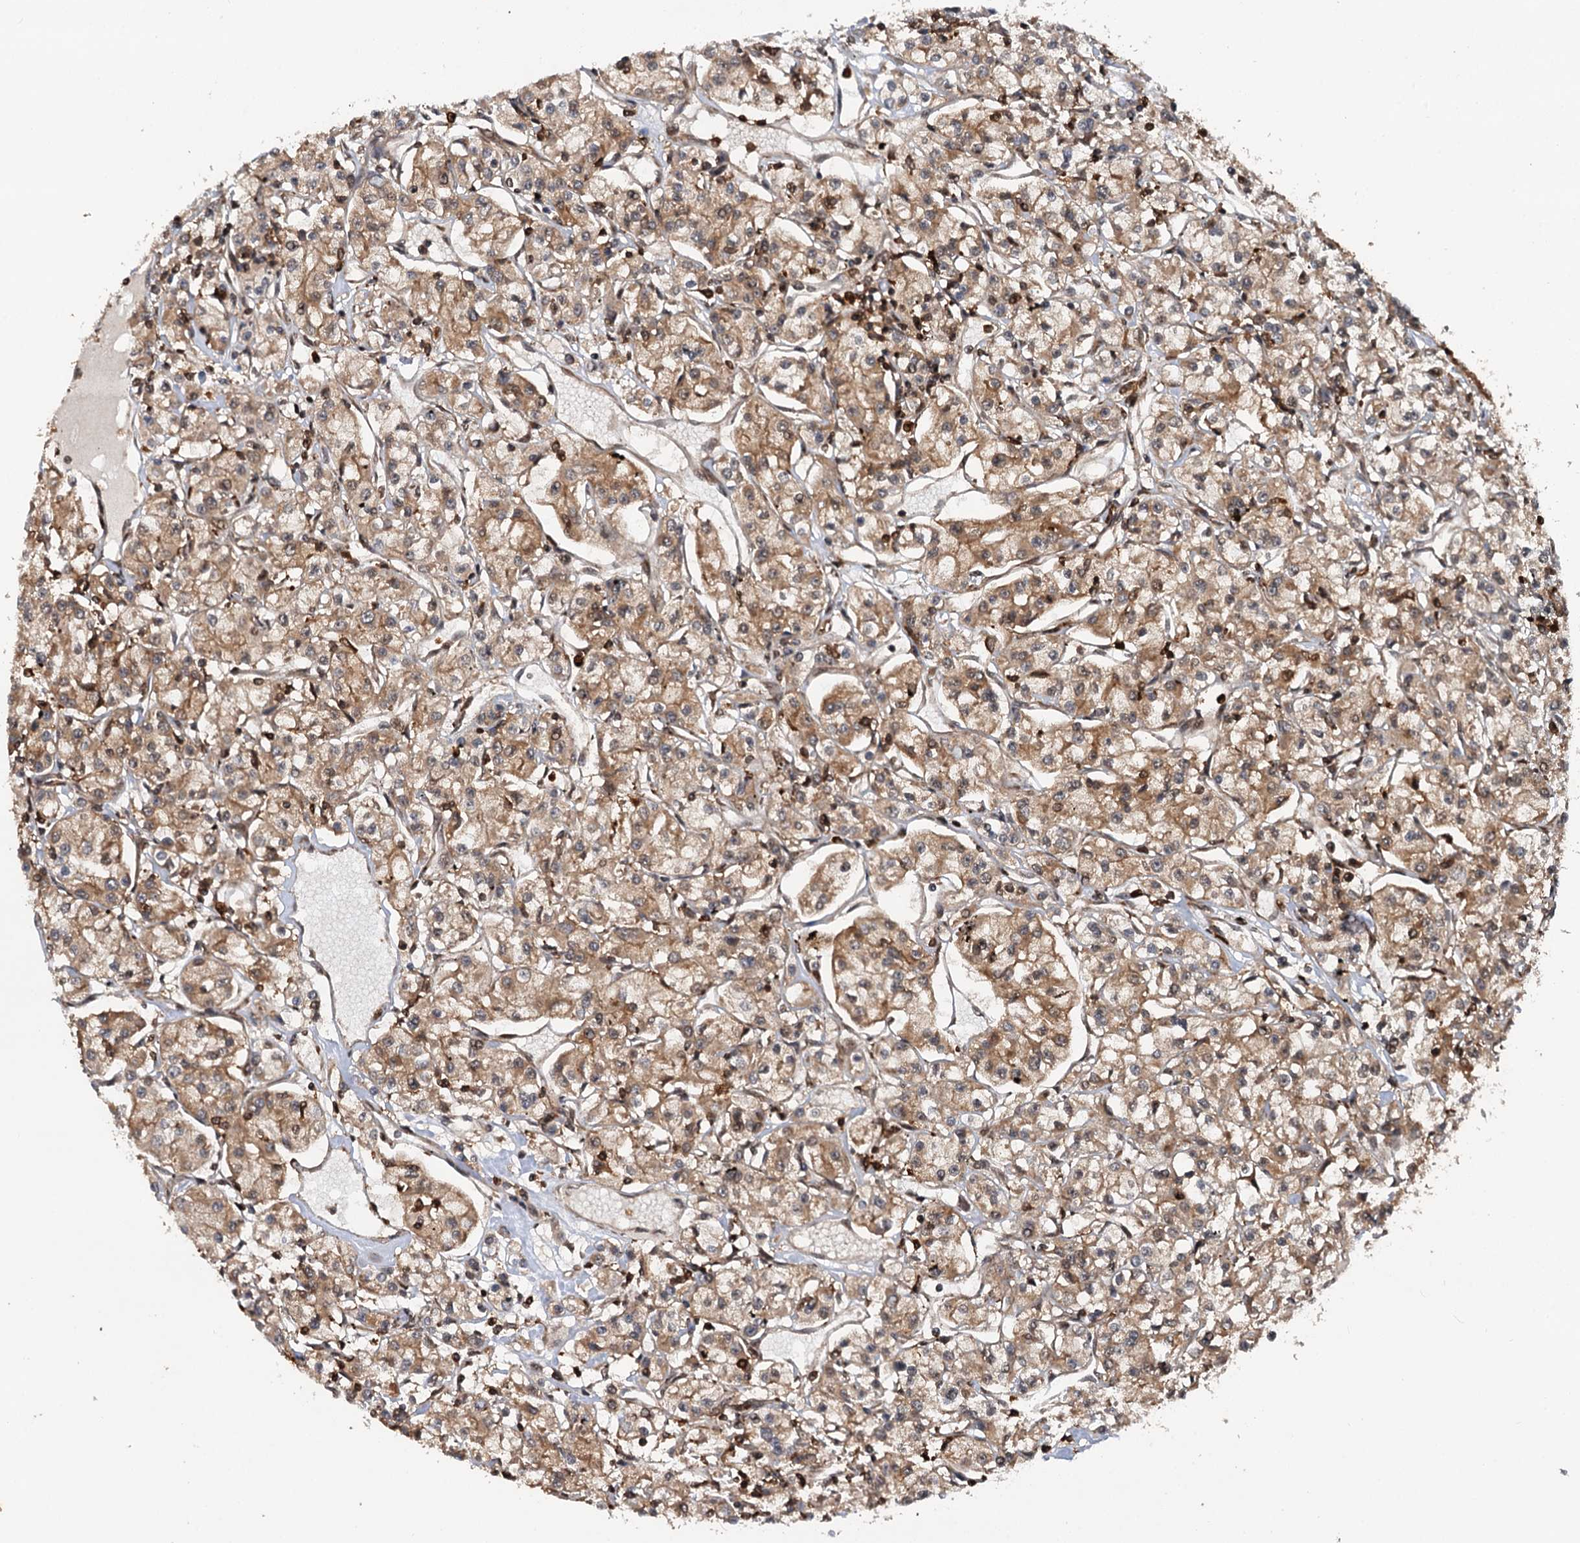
{"staining": {"intensity": "moderate", "quantity": ">75%", "location": "cytoplasmic/membranous"}, "tissue": "renal cancer", "cell_type": "Tumor cells", "image_type": "cancer", "snomed": [{"axis": "morphology", "description": "Adenocarcinoma, NOS"}, {"axis": "topography", "description": "Kidney"}], "caption": "Immunohistochemical staining of human renal adenocarcinoma shows medium levels of moderate cytoplasmic/membranous protein positivity in approximately >75% of tumor cells. The staining was performed using DAB to visualize the protein expression in brown, while the nuclei were stained in blue with hematoxylin (Magnification: 20x).", "gene": "STUB1", "patient": {"sex": "female", "age": 59}}